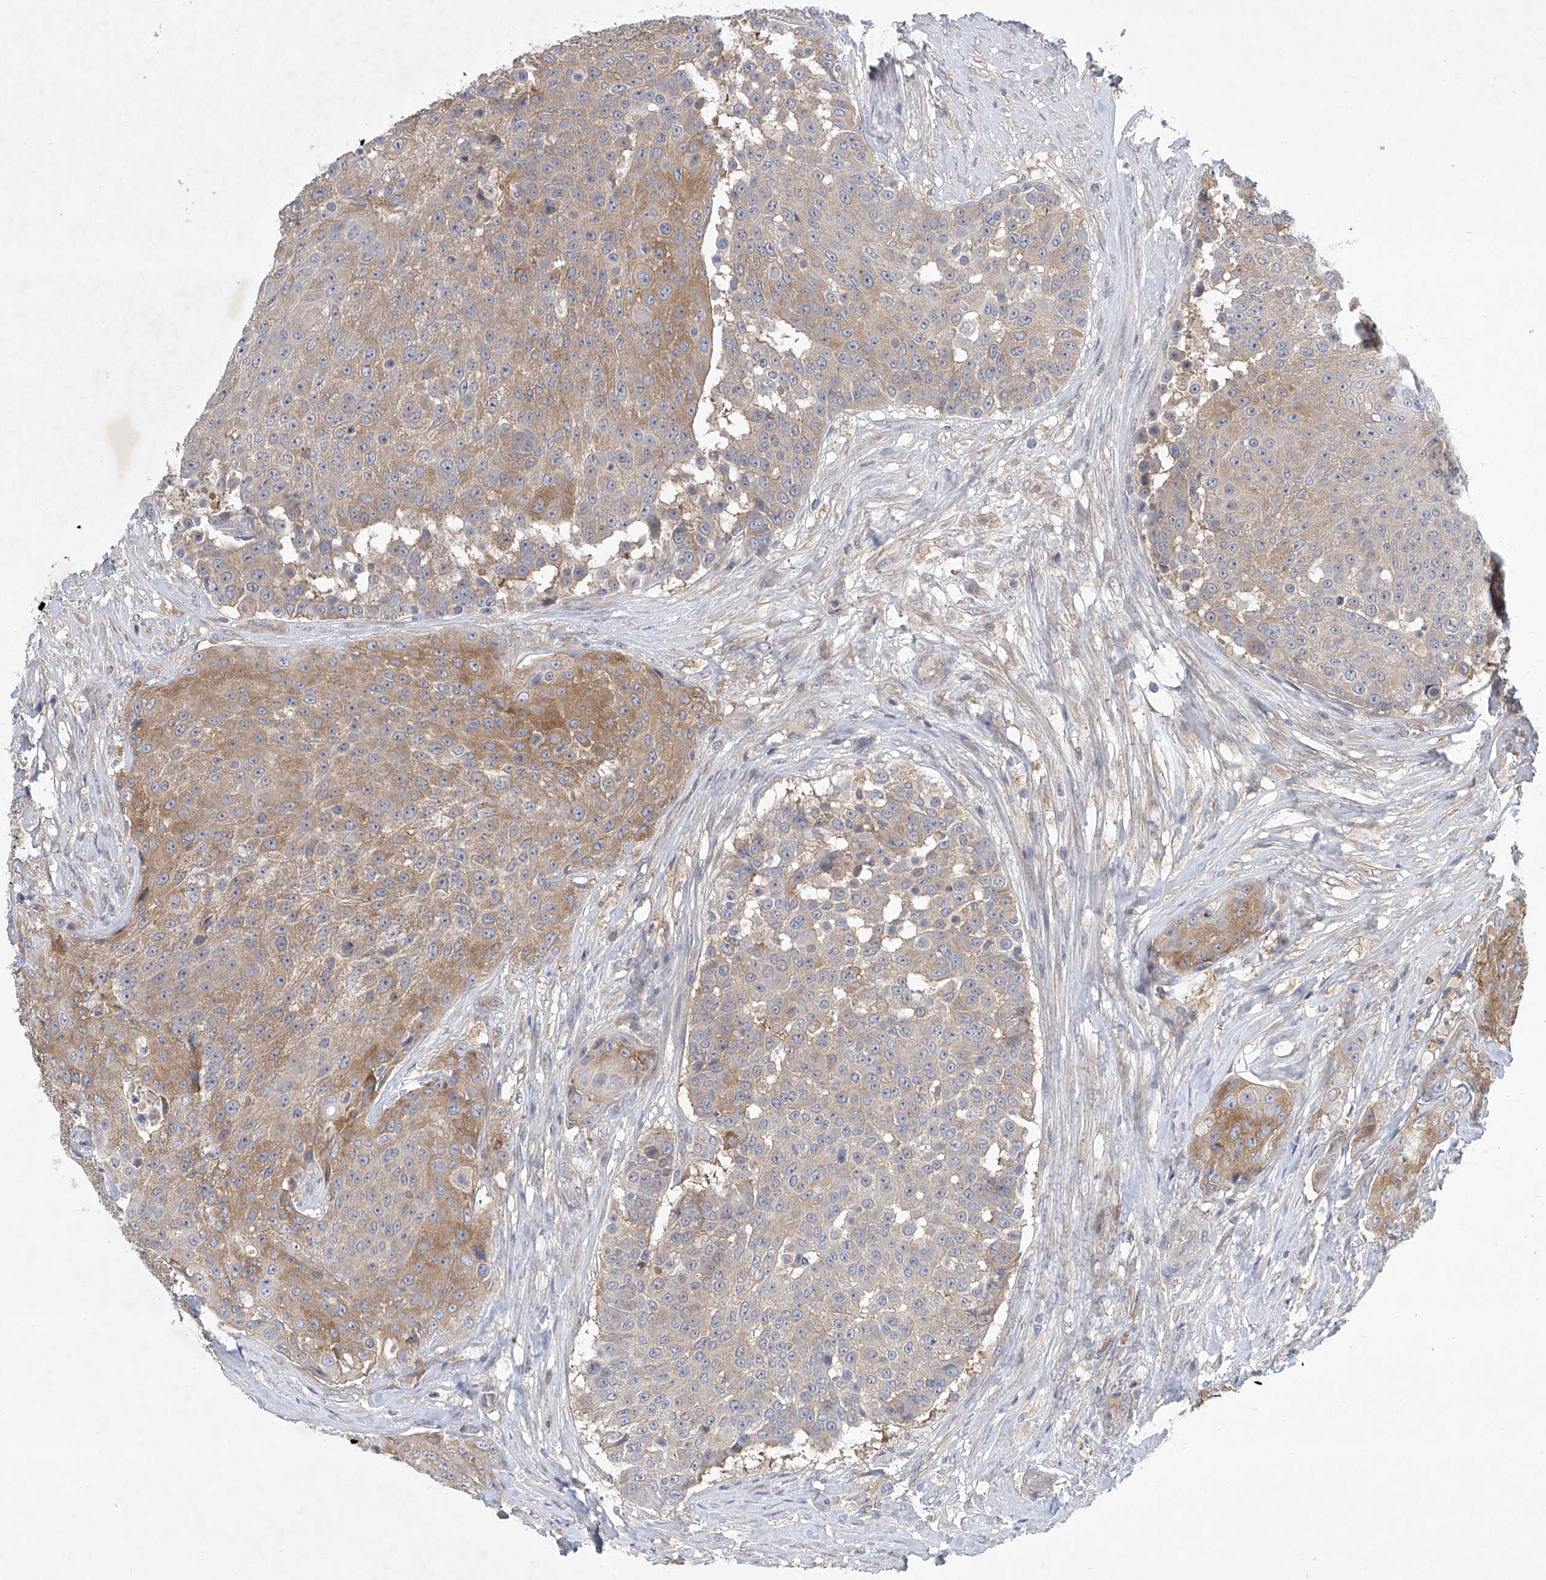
{"staining": {"intensity": "moderate", "quantity": "25%-75%", "location": "cytoplasmic/membranous"}, "tissue": "urothelial cancer", "cell_type": "Tumor cells", "image_type": "cancer", "snomed": [{"axis": "morphology", "description": "Urothelial carcinoma, High grade"}, {"axis": "topography", "description": "Urinary bladder"}], "caption": "The immunohistochemical stain shows moderate cytoplasmic/membranous expression in tumor cells of urothelial carcinoma (high-grade) tissue.", "gene": "CARMIL1", "patient": {"sex": "female", "age": 63}}